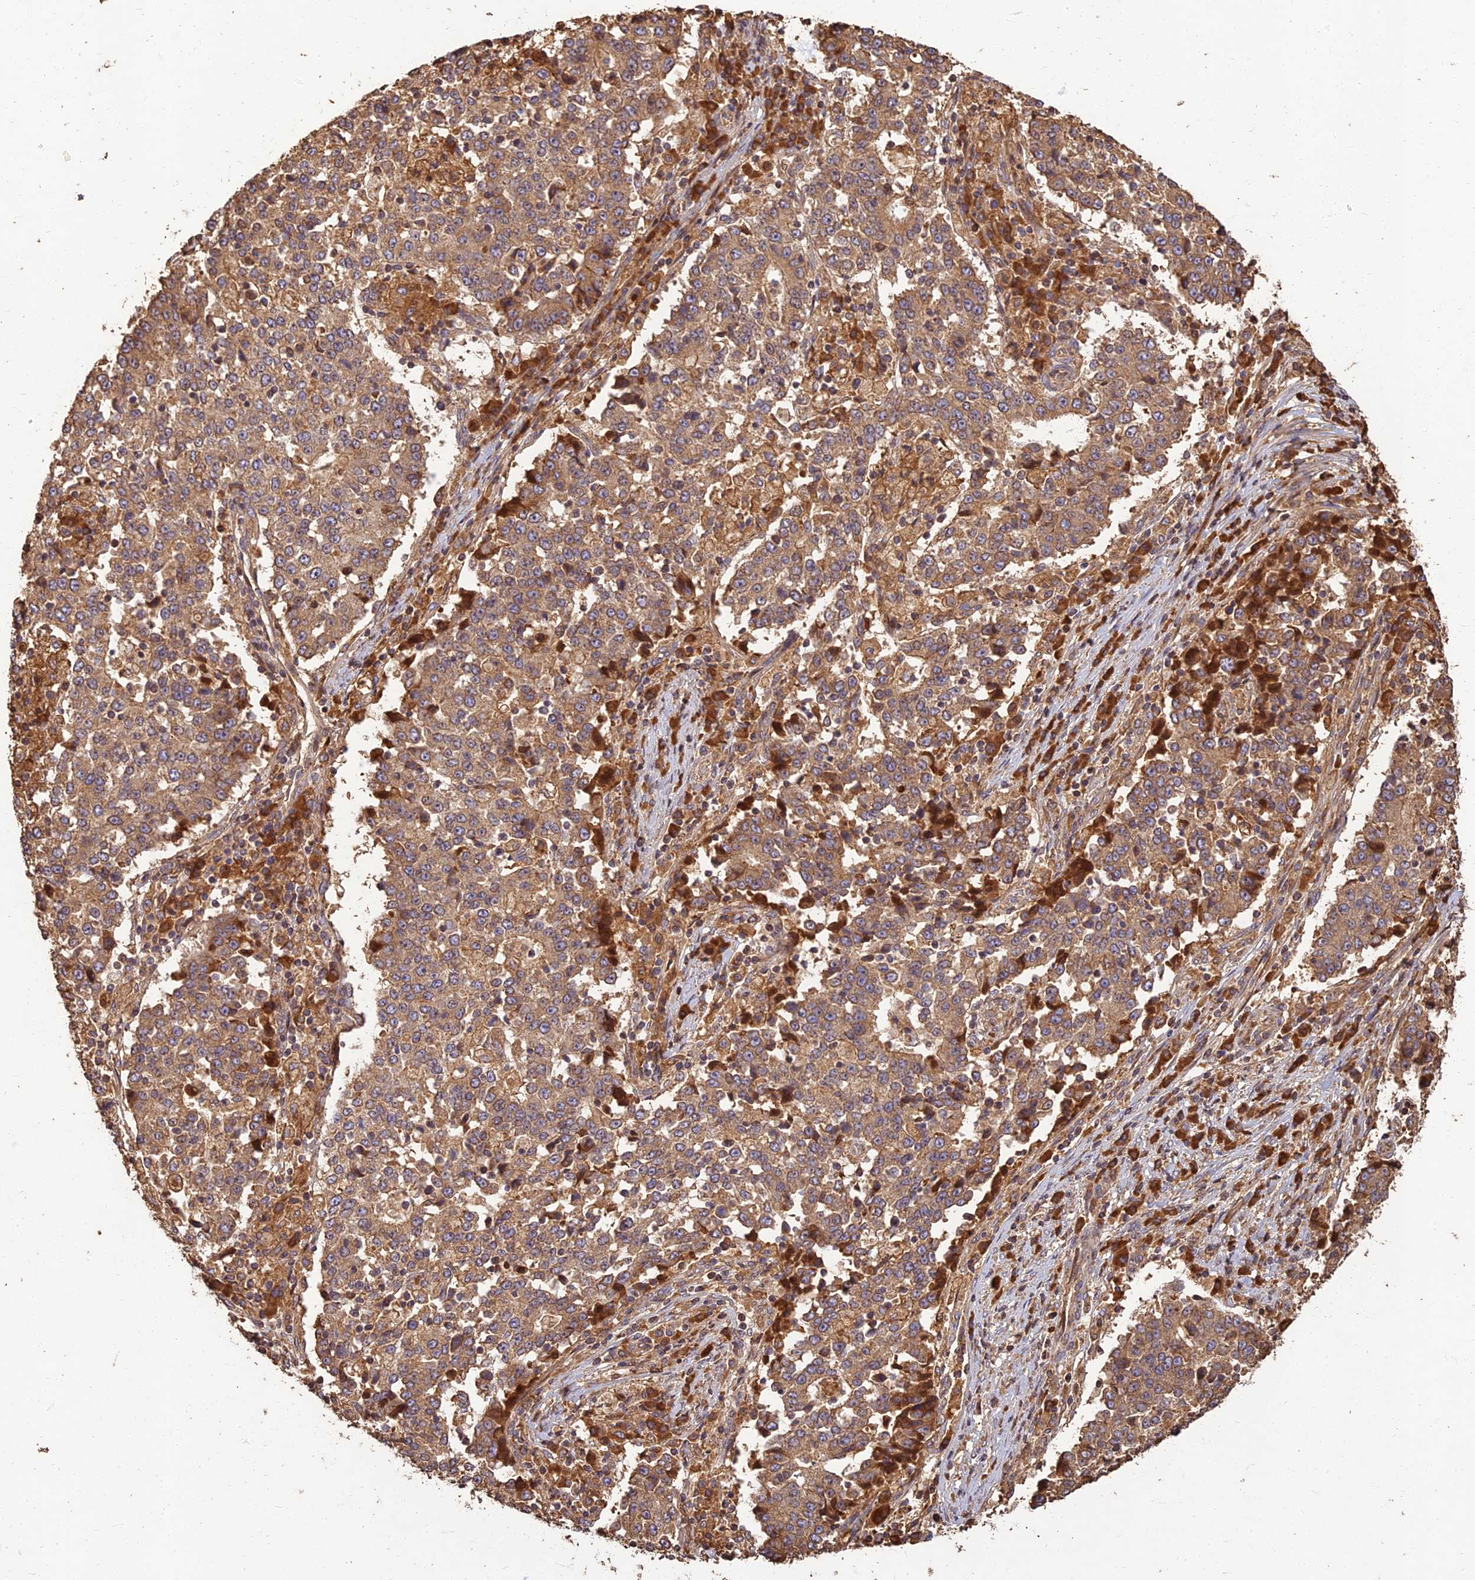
{"staining": {"intensity": "moderate", "quantity": ">75%", "location": "cytoplasmic/membranous"}, "tissue": "stomach cancer", "cell_type": "Tumor cells", "image_type": "cancer", "snomed": [{"axis": "morphology", "description": "Adenocarcinoma, NOS"}, {"axis": "topography", "description": "Stomach"}], "caption": "Adenocarcinoma (stomach) stained with a brown dye shows moderate cytoplasmic/membranous positive expression in about >75% of tumor cells.", "gene": "CORO1C", "patient": {"sex": "male", "age": 59}}